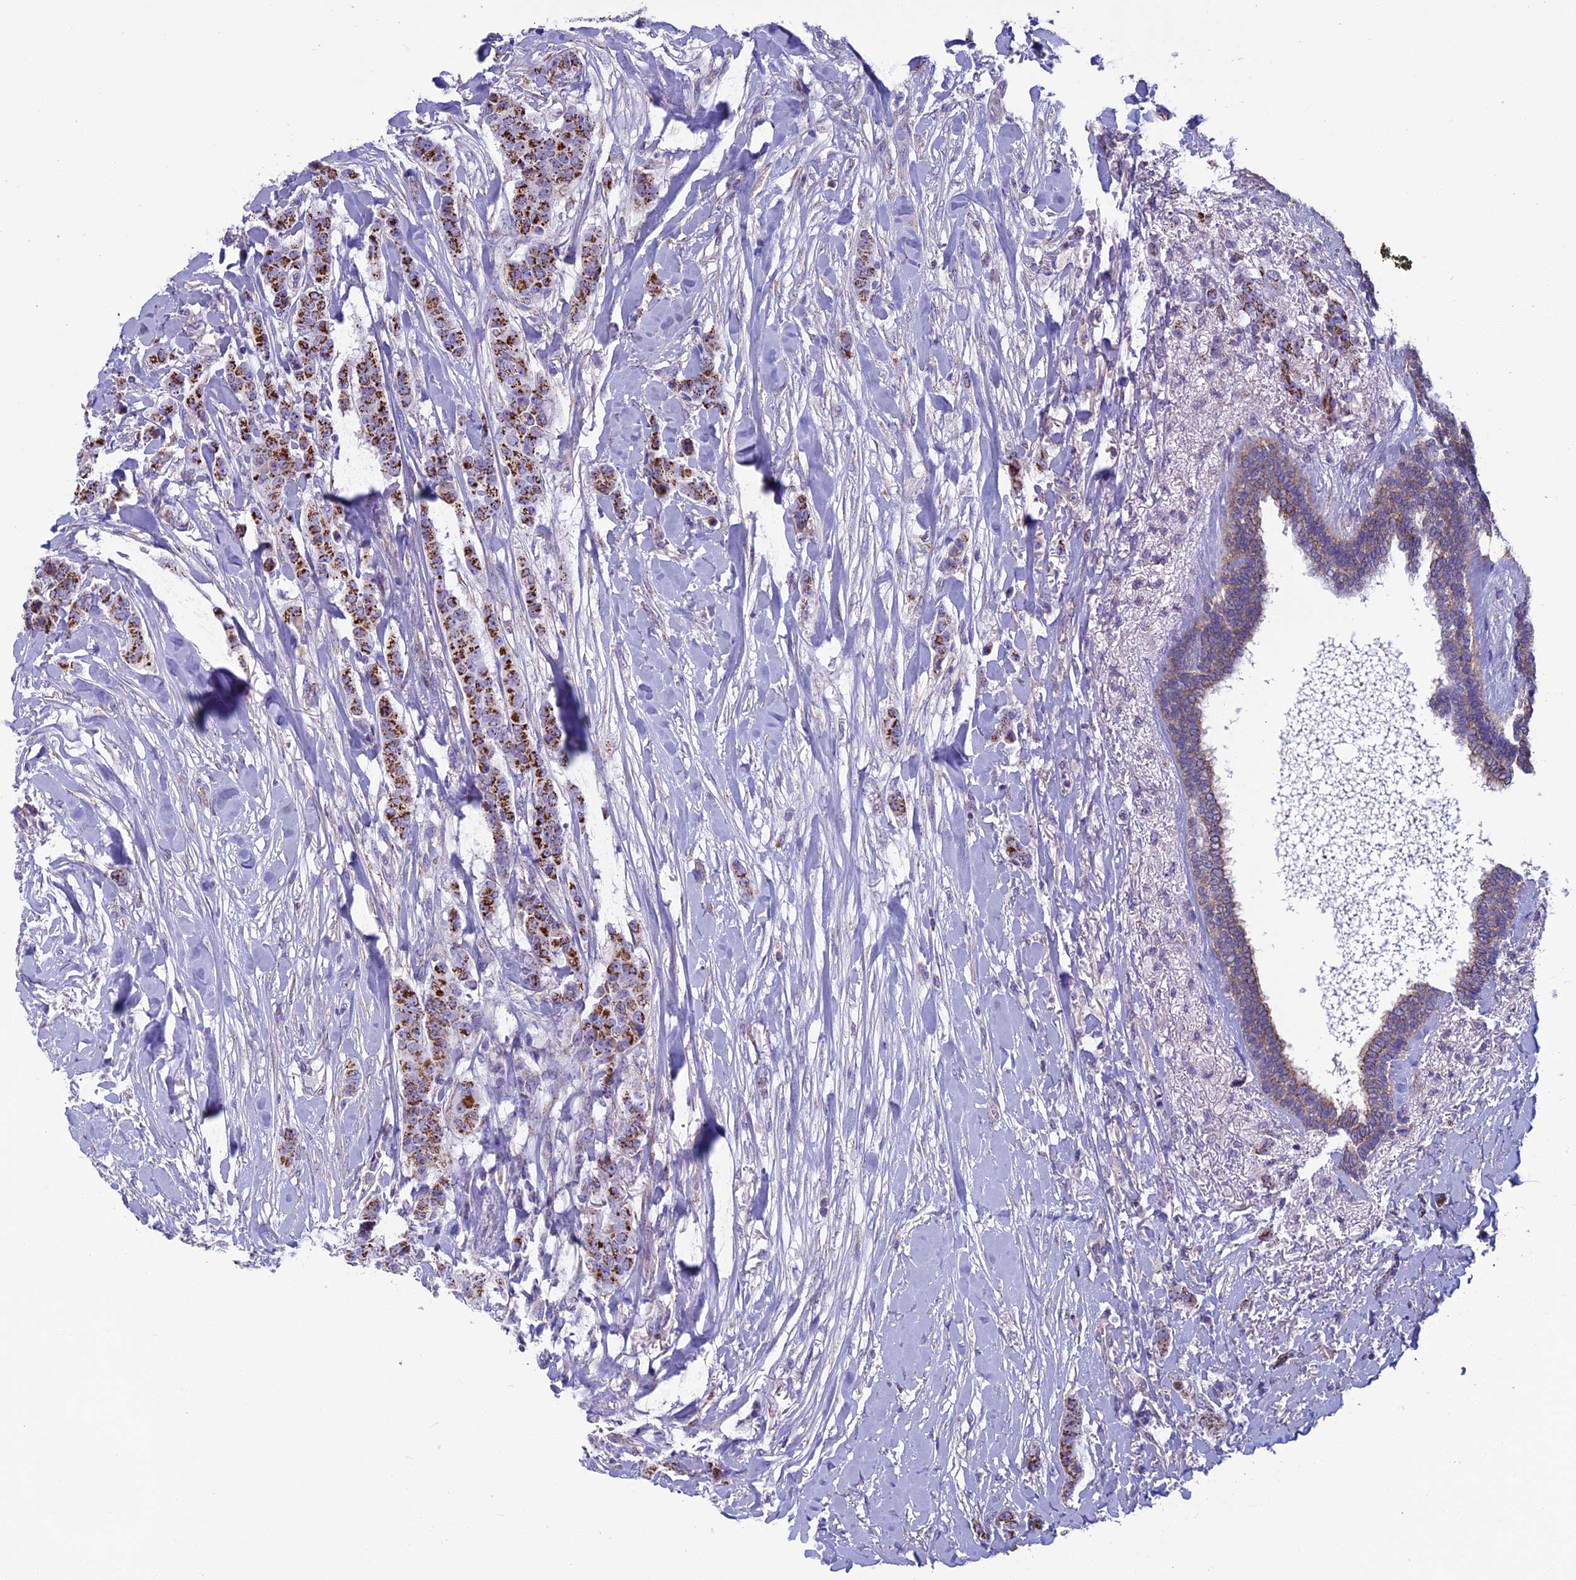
{"staining": {"intensity": "strong", "quantity": ">75%", "location": "cytoplasmic/membranous"}, "tissue": "breast cancer", "cell_type": "Tumor cells", "image_type": "cancer", "snomed": [{"axis": "morphology", "description": "Duct carcinoma"}, {"axis": "topography", "description": "Breast"}], "caption": "Immunohistochemical staining of human breast invasive ductal carcinoma demonstrates strong cytoplasmic/membranous protein positivity in approximately >75% of tumor cells.", "gene": "MFSD12", "patient": {"sex": "female", "age": 40}}